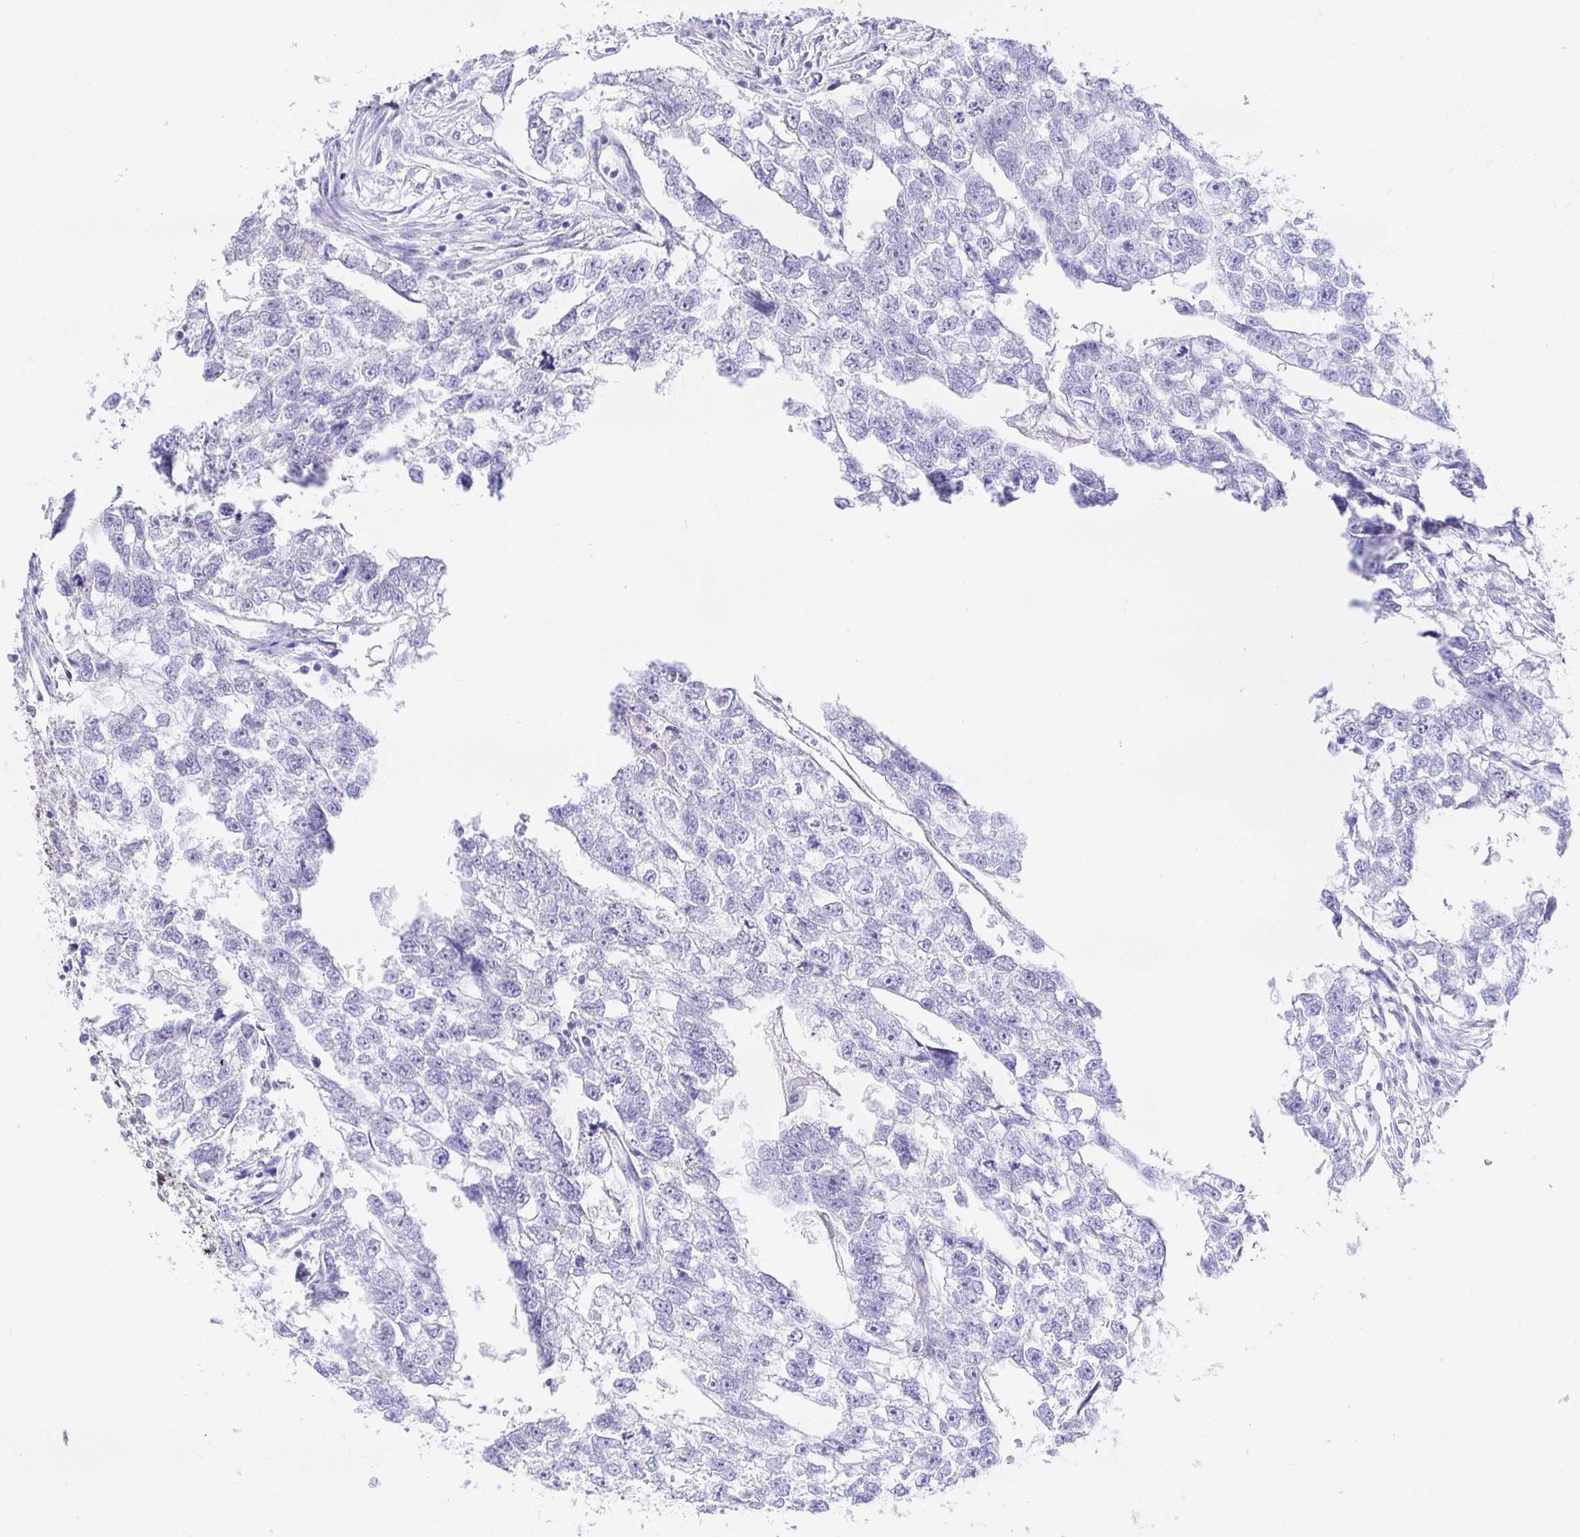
{"staining": {"intensity": "negative", "quantity": "none", "location": "none"}, "tissue": "testis cancer", "cell_type": "Tumor cells", "image_type": "cancer", "snomed": [{"axis": "morphology", "description": "Carcinoma, Embryonal, NOS"}, {"axis": "morphology", "description": "Teratoma, malignant, NOS"}, {"axis": "topography", "description": "Testis"}], "caption": "Immunohistochemistry (IHC) of testis teratoma (malignant) displays no expression in tumor cells.", "gene": "EZHIP", "patient": {"sex": "male", "age": 44}}